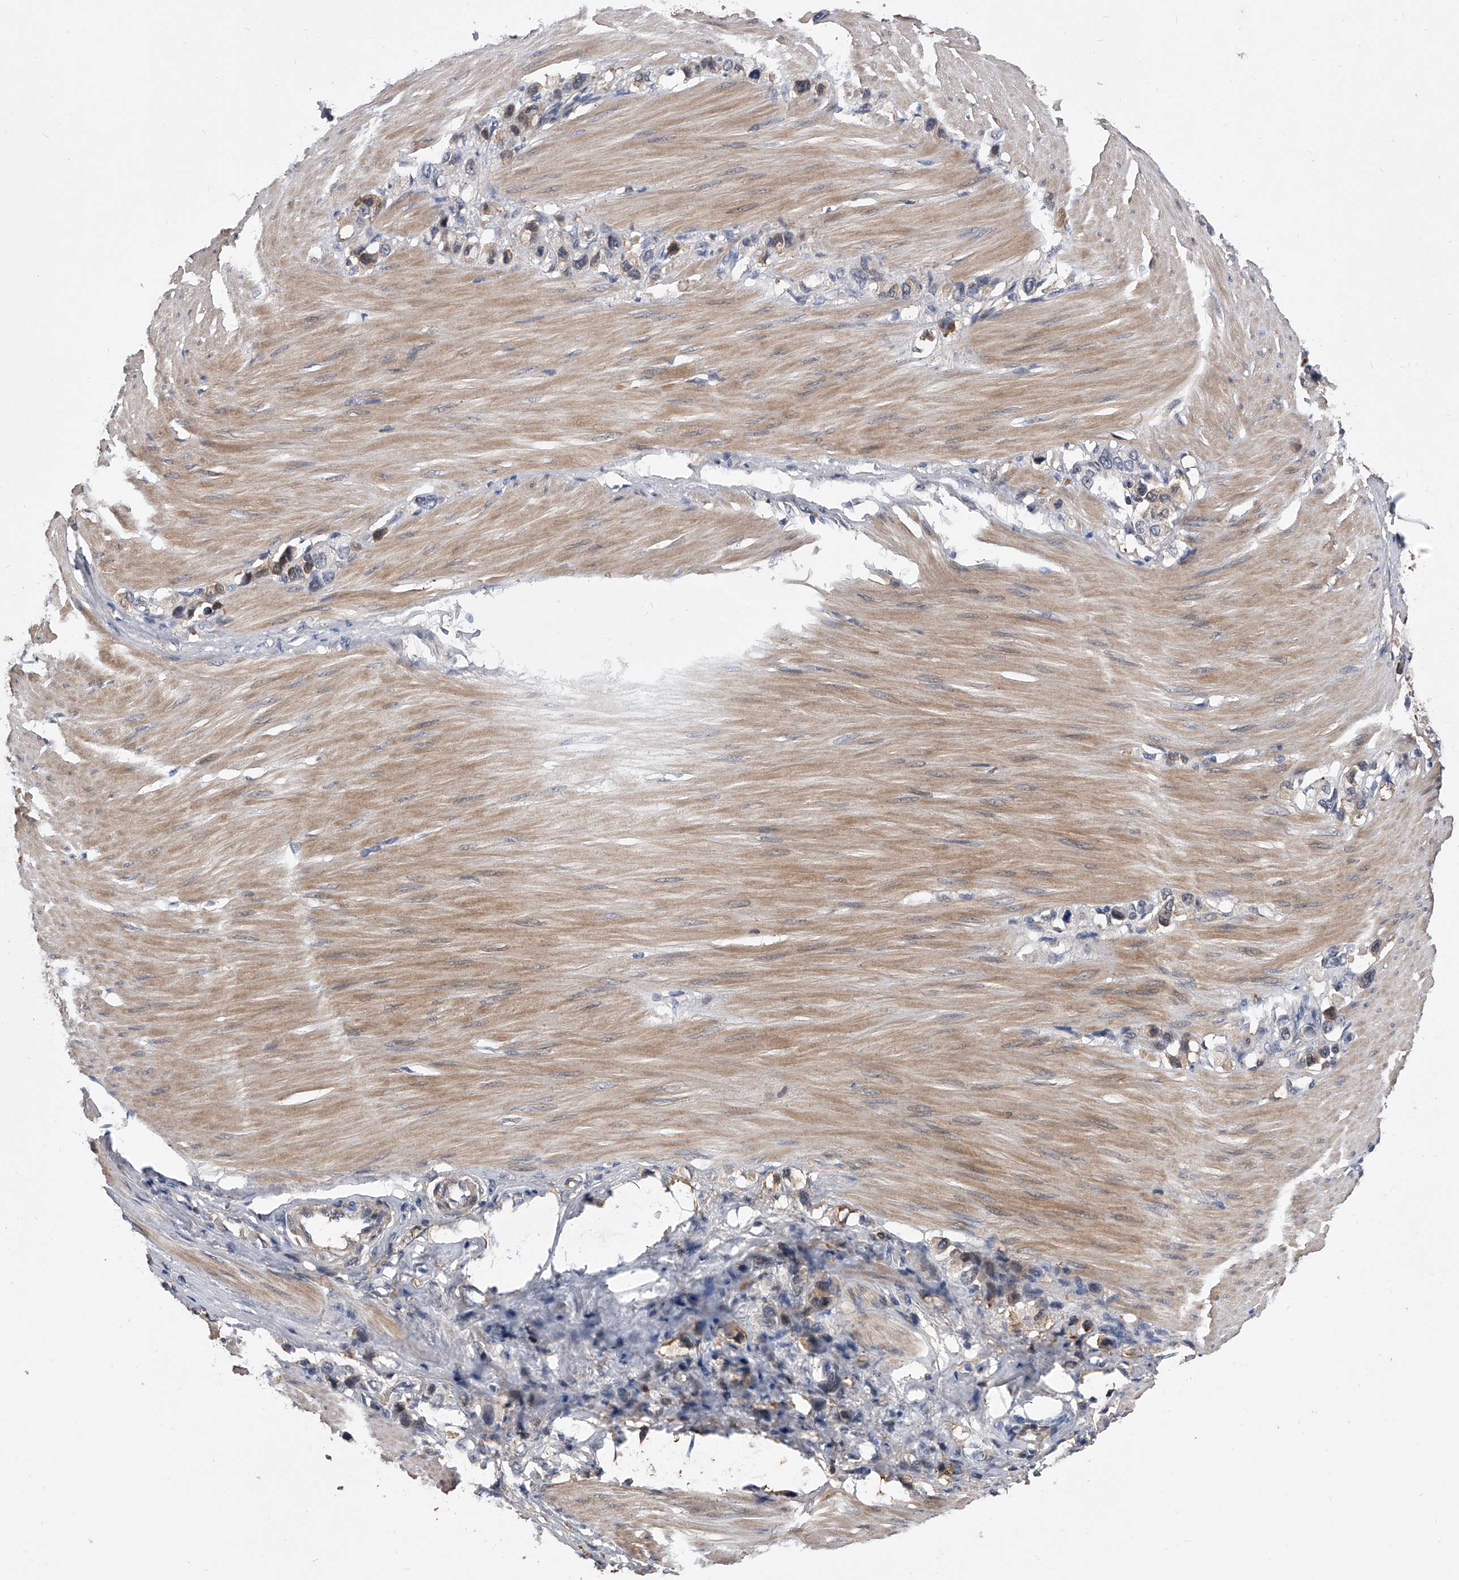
{"staining": {"intensity": "moderate", "quantity": "<25%", "location": "cytoplasmic/membranous"}, "tissue": "stomach cancer", "cell_type": "Tumor cells", "image_type": "cancer", "snomed": [{"axis": "morphology", "description": "Adenocarcinoma, NOS"}, {"axis": "topography", "description": "Stomach"}], "caption": "Moderate cytoplasmic/membranous staining for a protein is seen in about <25% of tumor cells of stomach adenocarcinoma using immunohistochemistry.", "gene": "ZNF25", "patient": {"sex": "female", "age": 65}}